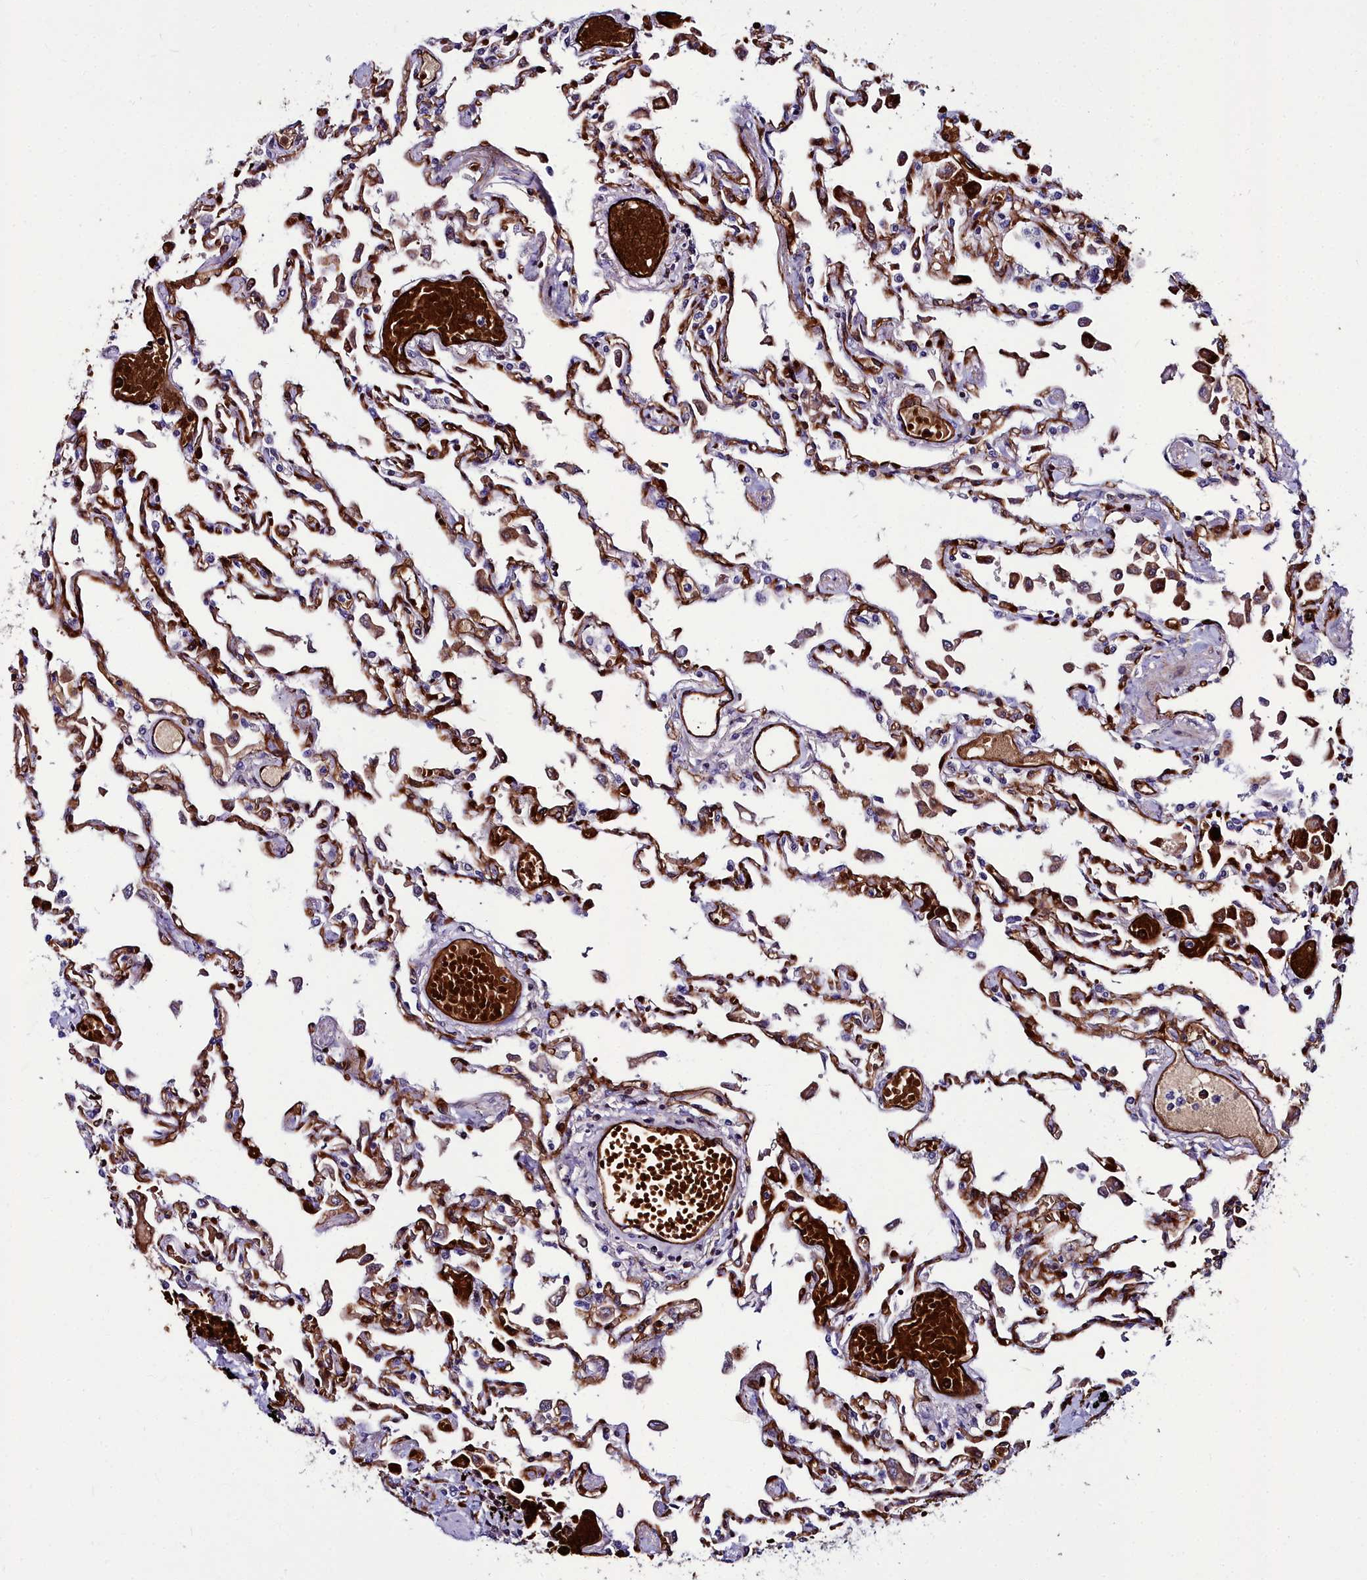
{"staining": {"intensity": "moderate", "quantity": ">75%", "location": "cytoplasmic/membranous"}, "tissue": "lung", "cell_type": "Alveolar cells", "image_type": "normal", "snomed": [{"axis": "morphology", "description": "Normal tissue, NOS"}, {"axis": "topography", "description": "Bronchus"}, {"axis": "topography", "description": "Lung"}], "caption": "The histopathology image exhibits a brown stain indicating the presence of a protein in the cytoplasmic/membranous of alveolar cells in lung. The staining was performed using DAB (3,3'-diaminobenzidine), with brown indicating positive protein expression. Nuclei are stained blue with hematoxylin.", "gene": "CYP4F11", "patient": {"sex": "female", "age": 49}}